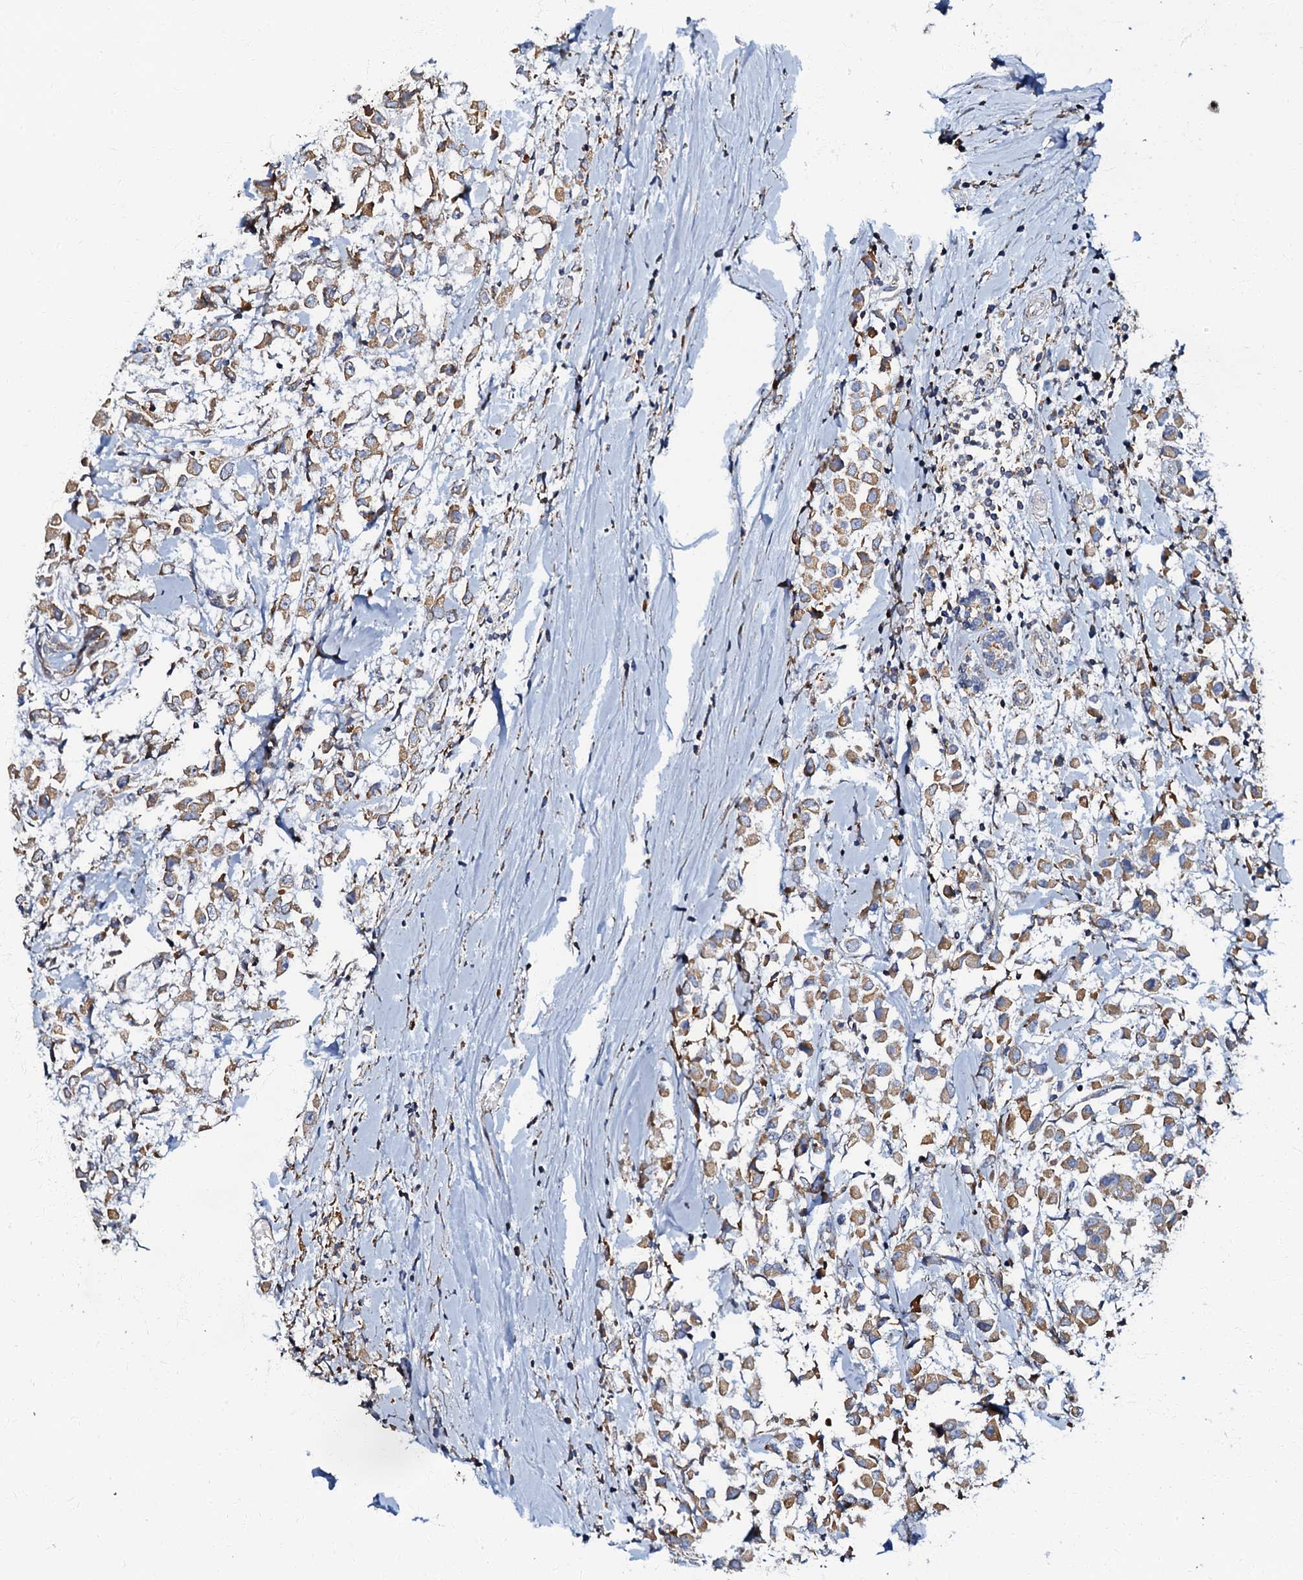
{"staining": {"intensity": "moderate", "quantity": ">75%", "location": "cytoplasmic/membranous"}, "tissue": "breast cancer", "cell_type": "Tumor cells", "image_type": "cancer", "snomed": [{"axis": "morphology", "description": "Duct carcinoma"}, {"axis": "topography", "description": "Breast"}], "caption": "Moderate cytoplasmic/membranous expression for a protein is appreciated in approximately >75% of tumor cells of intraductal carcinoma (breast) using IHC.", "gene": "NDUFA12", "patient": {"sex": "female", "age": 61}}